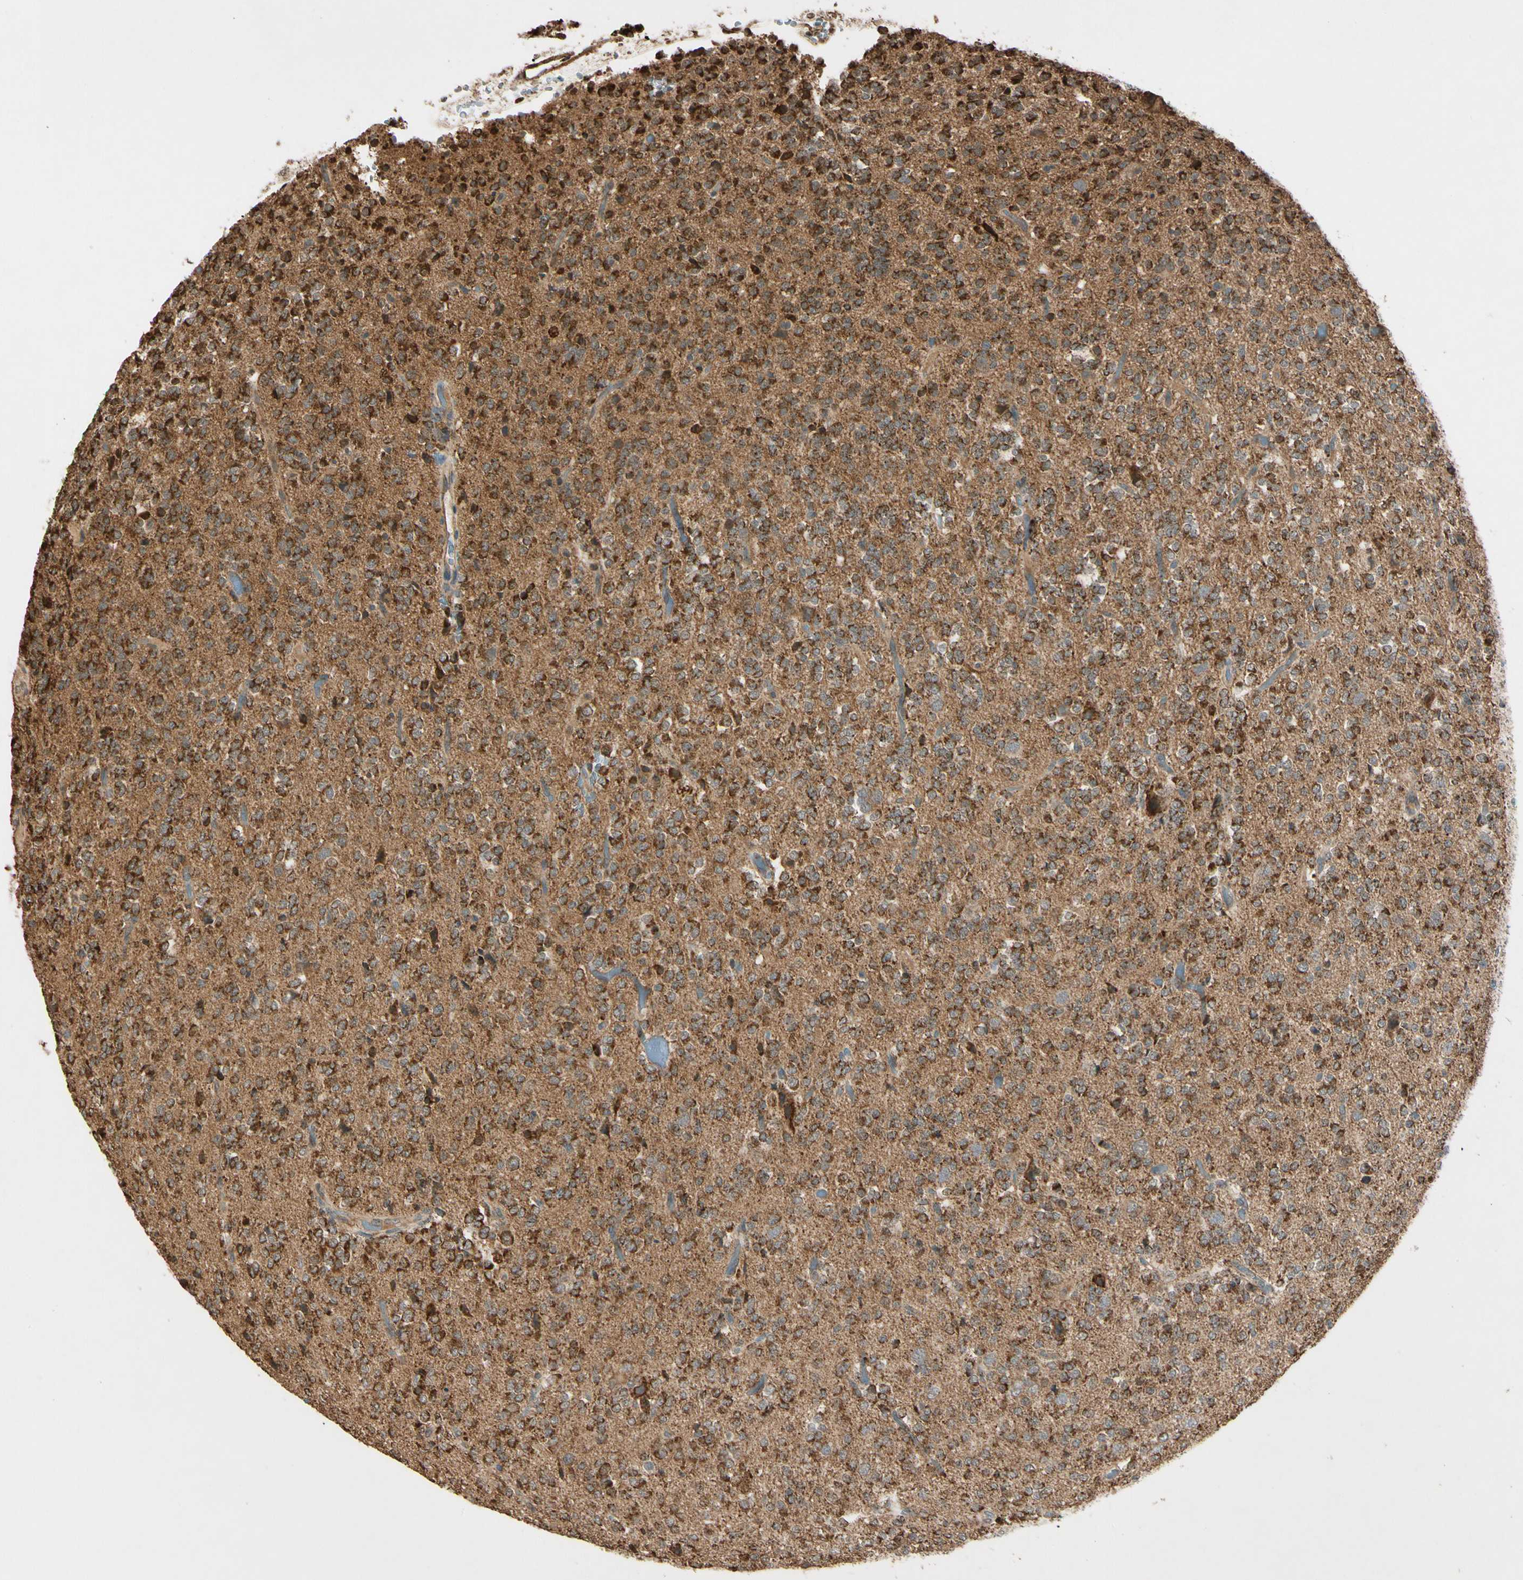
{"staining": {"intensity": "moderate", "quantity": ">75%", "location": "cytoplasmic/membranous"}, "tissue": "glioma", "cell_type": "Tumor cells", "image_type": "cancer", "snomed": [{"axis": "morphology", "description": "Glioma, malignant, Low grade"}, {"axis": "topography", "description": "Brain"}], "caption": "A brown stain shows moderate cytoplasmic/membranous positivity of a protein in malignant low-grade glioma tumor cells. The staining was performed using DAB (3,3'-diaminobenzidine), with brown indicating positive protein expression. Nuclei are stained blue with hematoxylin.", "gene": "PRDX5", "patient": {"sex": "male", "age": 38}}